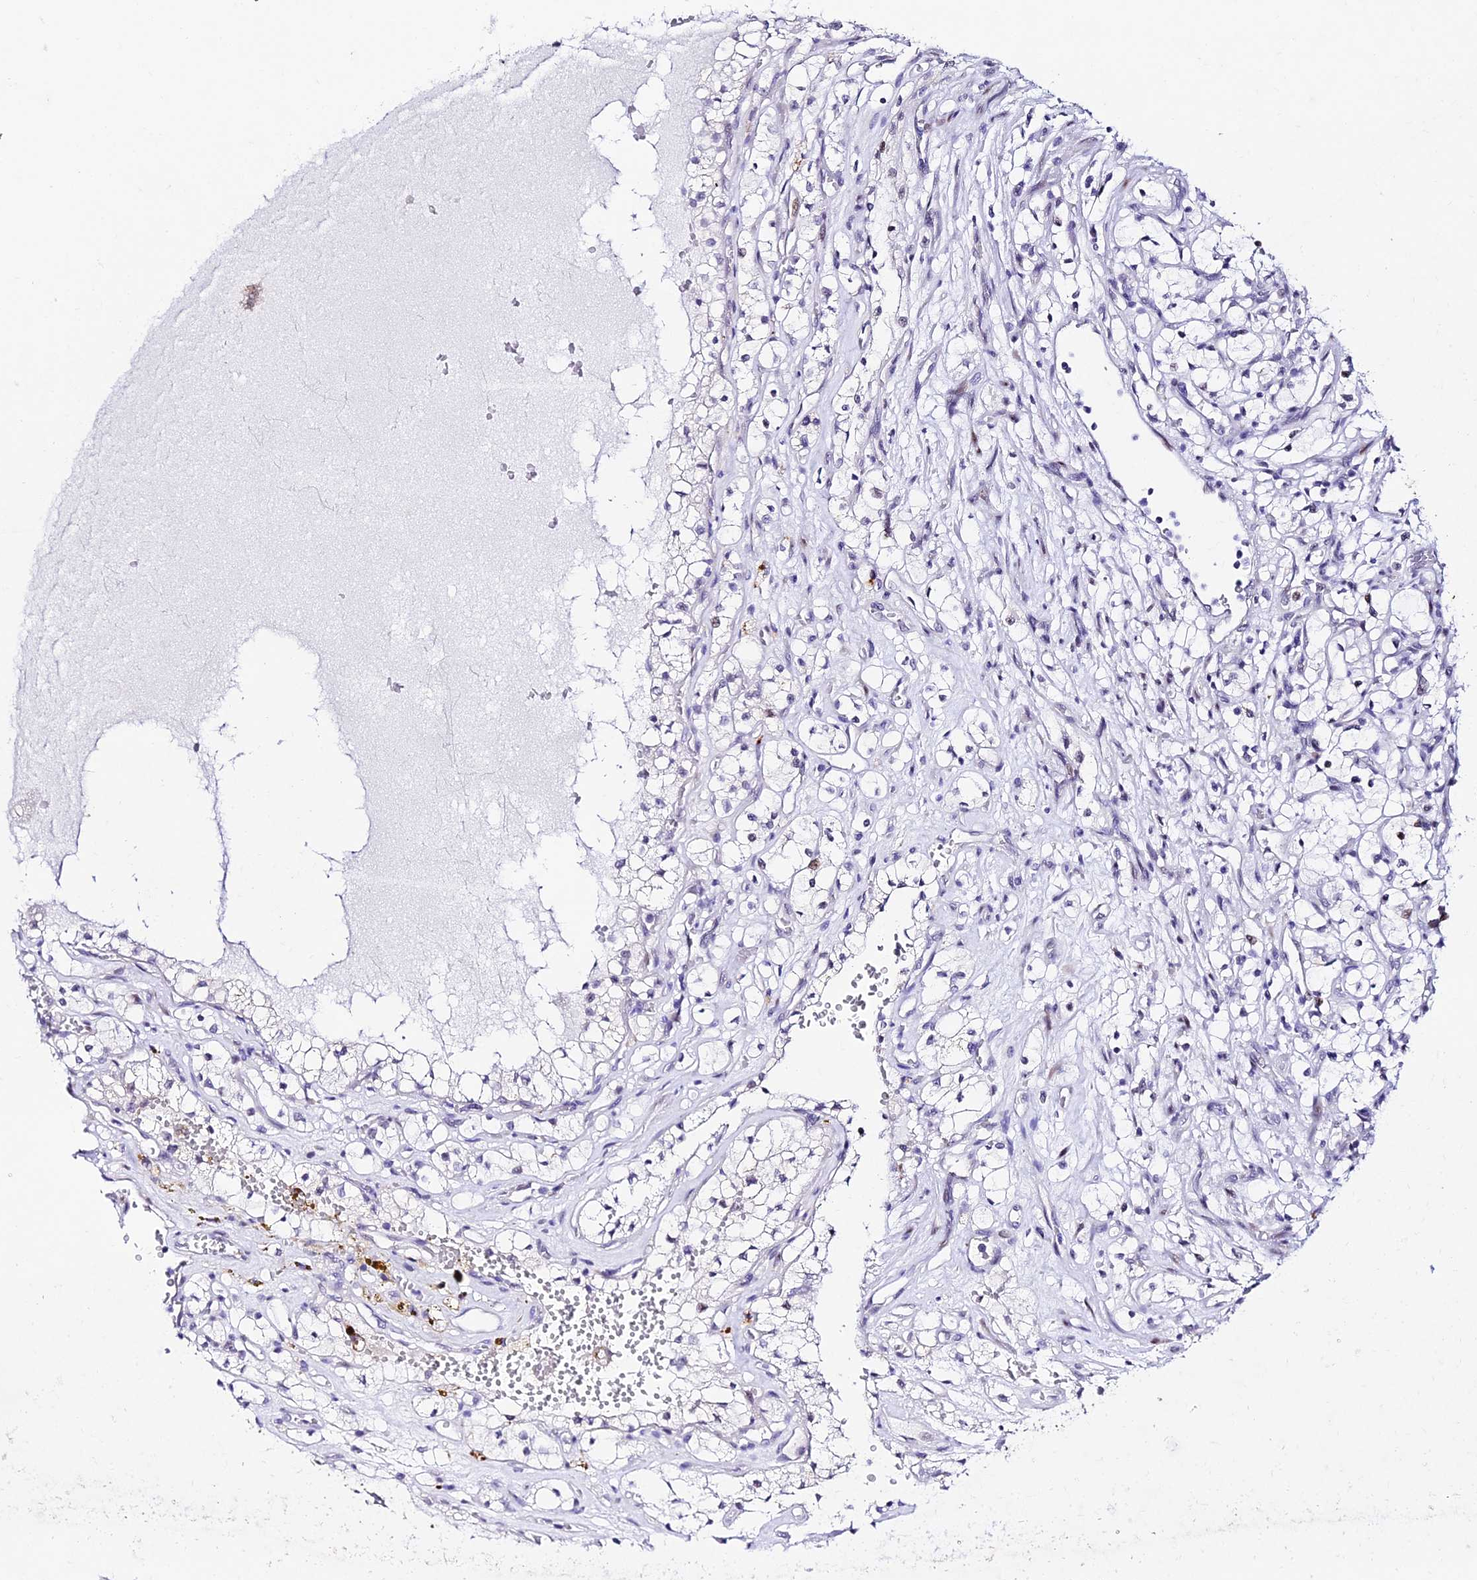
{"staining": {"intensity": "negative", "quantity": "none", "location": "none"}, "tissue": "renal cancer", "cell_type": "Tumor cells", "image_type": "cancer", "snomed": [{"axis": "morphology", "description": "Adenocarcinoma, NOS"}, {"axis": "topography", "description": "Kidney"}], "caption": "Immunohistochemical staining of human renal adenocarcinoma displays no significant positivity in tumor cells.", "gene": "POFUT2", "patient": {"sex": "female", "age": 69}}